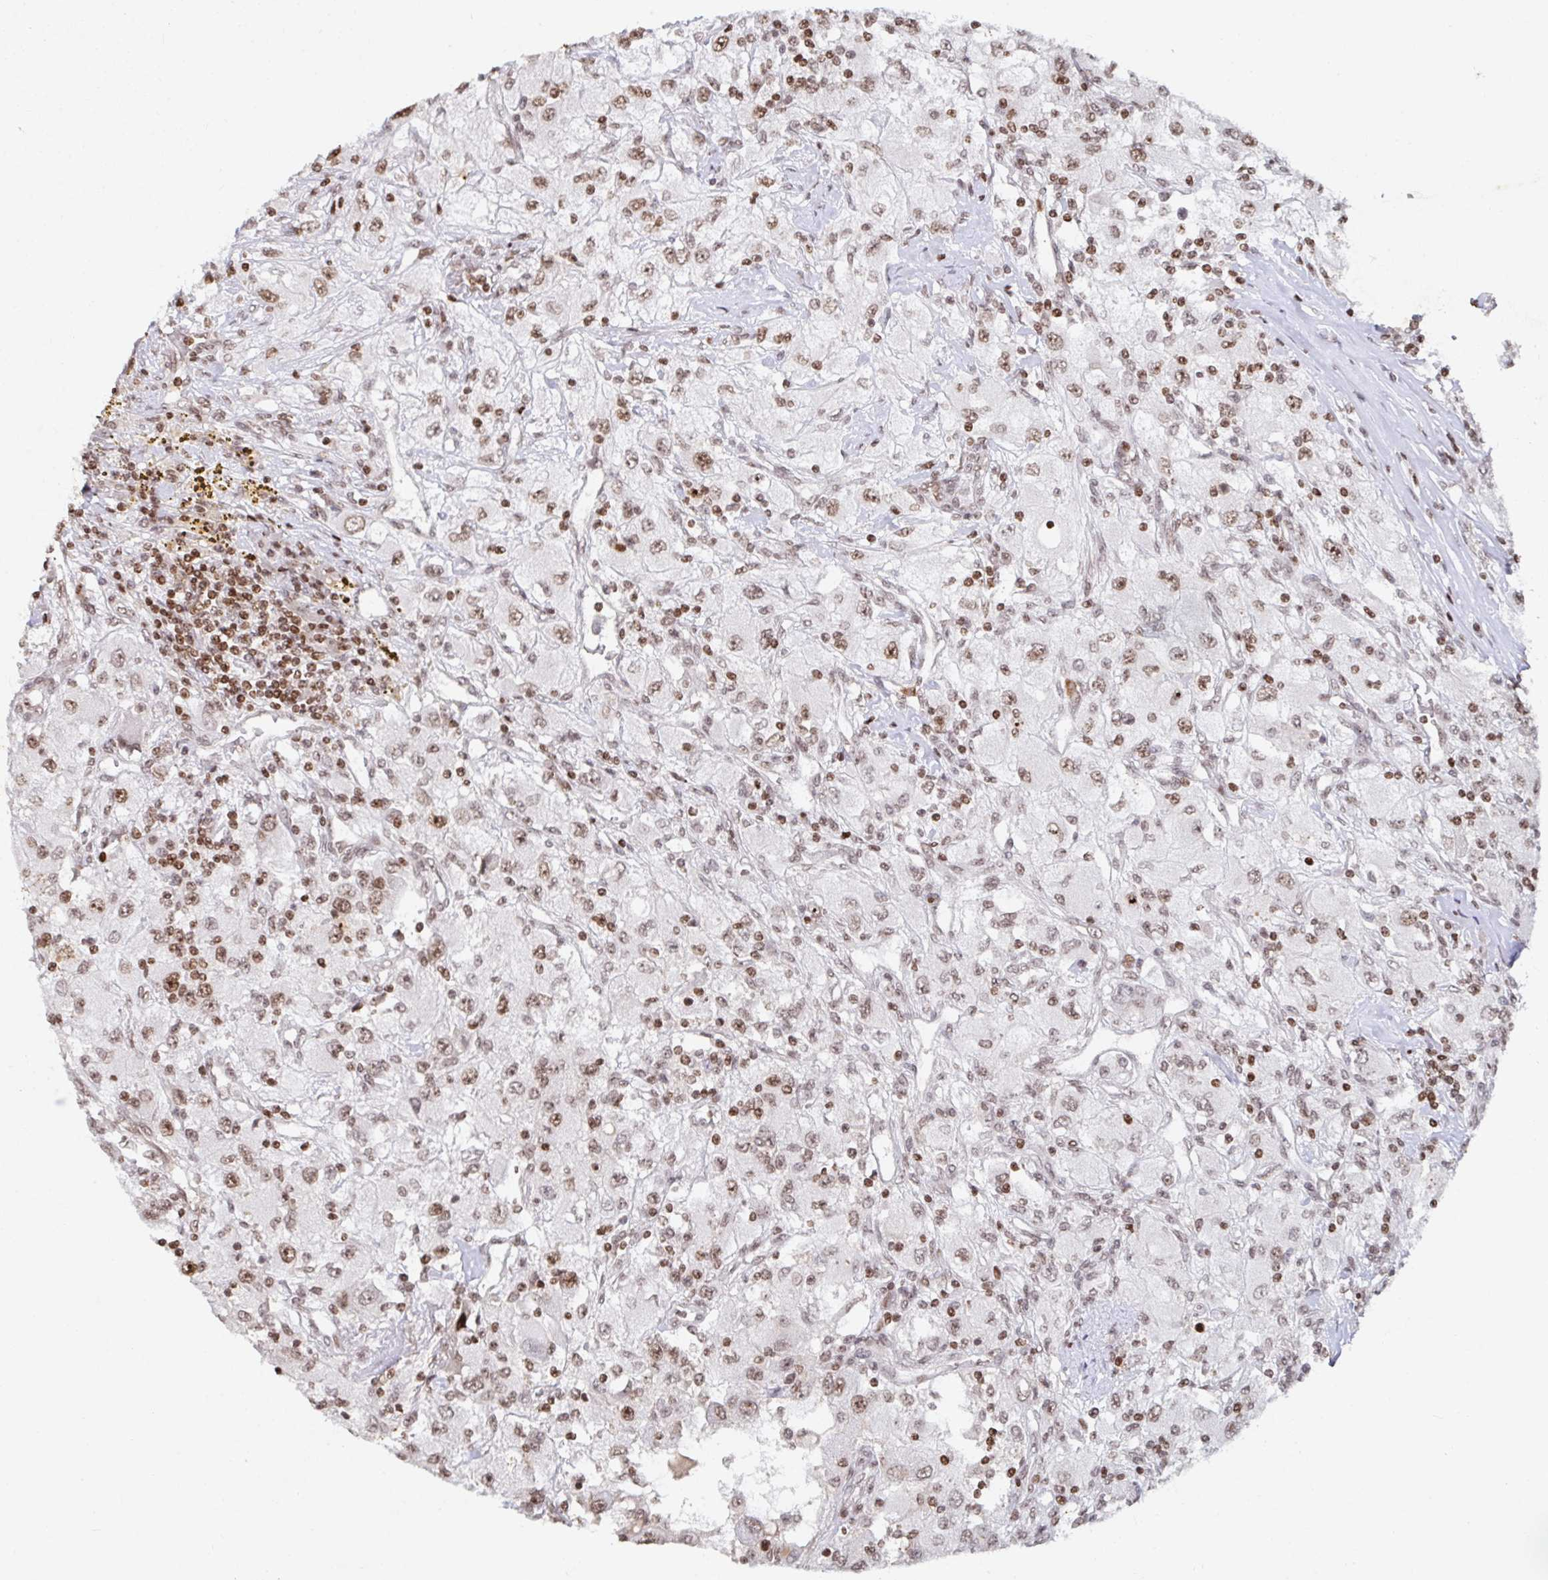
{"staining": {"intensity": "moderate", "quantity": ">75%", "location": "nuclear"}, "tissue": "renal cancer", "cell_type": "Tumor cells", "image_type": "cancer", "snomed": [{"axis": "morphology", "description": "Adenocarcinoma, NOS"}, {"axis": "topography", "description": "Kidney"}], "caption": "High-magnification brightfield microscopy of renal adenocarcinoma stained with DAB (3,3'-diaminobenzidine) (brown) and counterstained with hematoxylin (blue). tumor cells exhibit moderate nuclear expression is seen in about>75% of cells.", "gene": "C19orf53", "patient": {"sex": "female", "age": 67}}